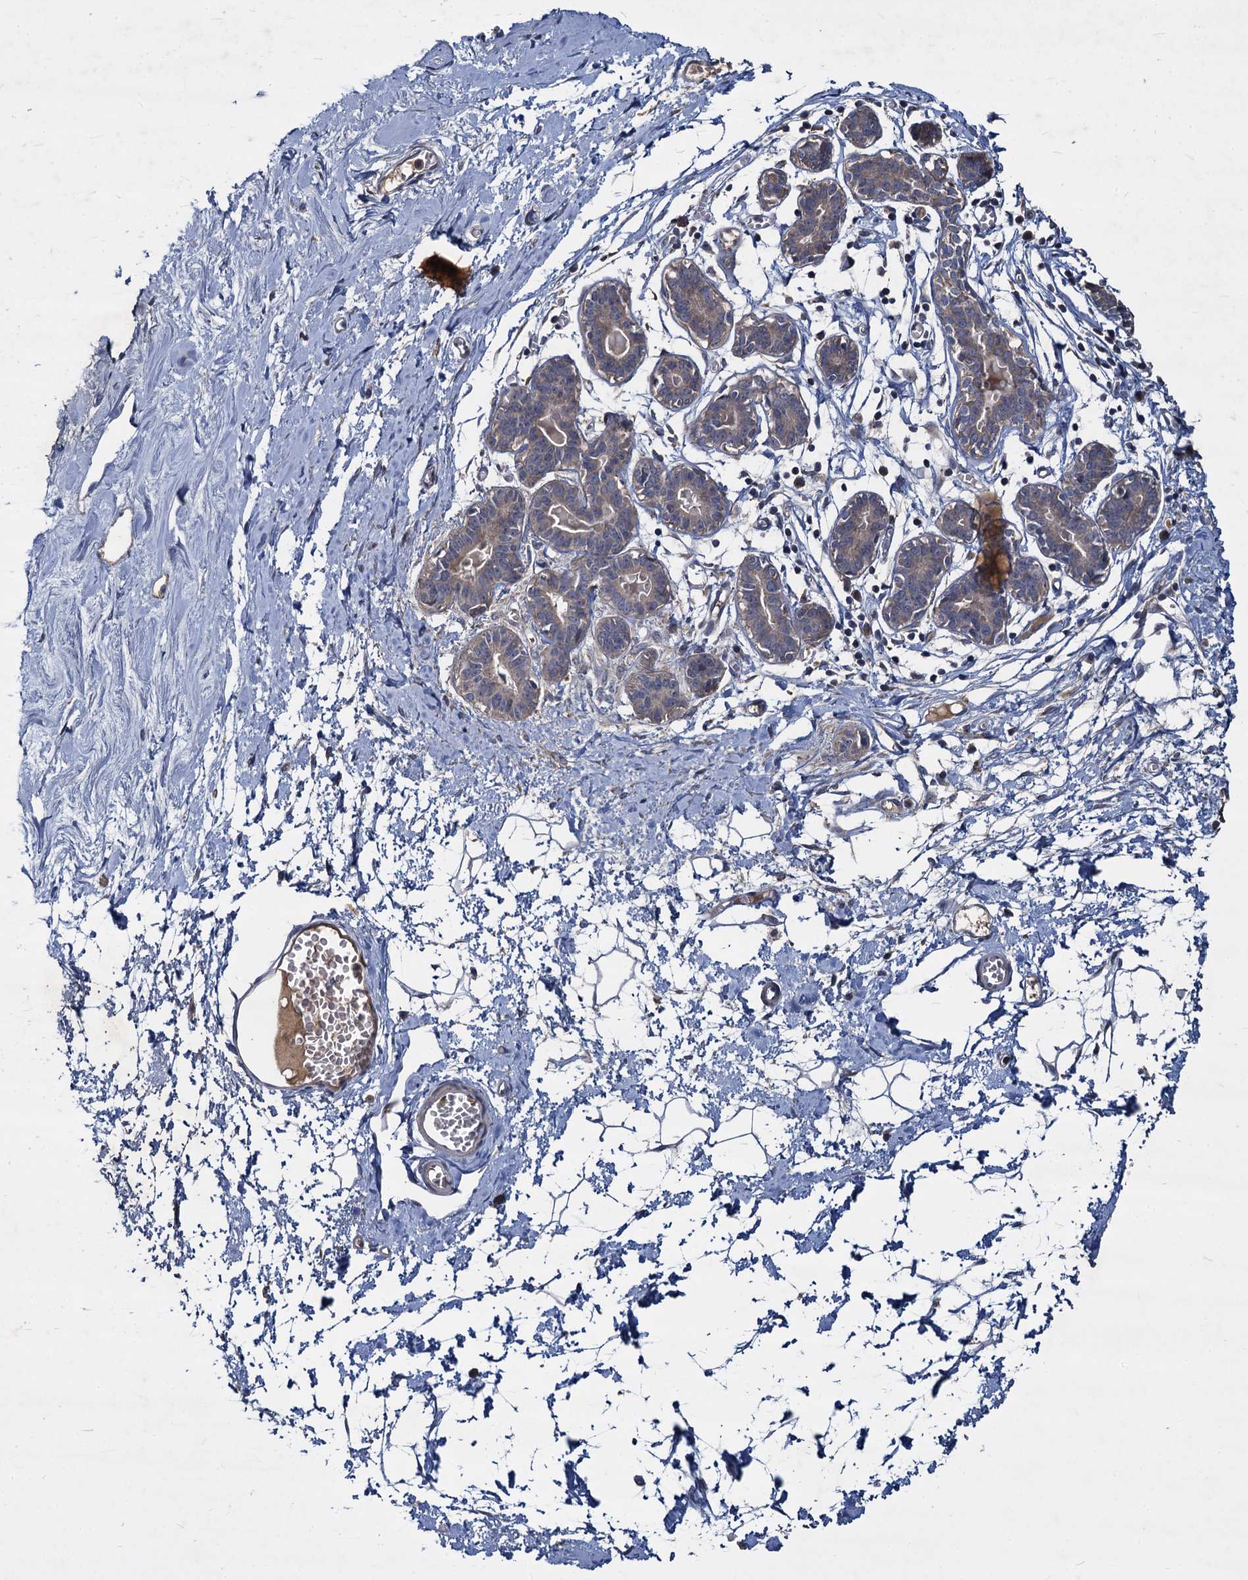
{"staining": {"intensity": "negative", "quantity": "none", "location": "none"}, "tissue": "breast", "cell_type": "Adipocytes", "image_type": "normal", "snomed": [{"axis": "morphology", "description": "Normal tissue, NOS"}, {"axis": "topography", "description": "Breast"}], "caption": "IHC of normal human breast reveals no staining in adipocytes. (IHC, brightfield microscopy, high magnification).", "gene": "CCDC184", "patient": {"sex": "female", "age": 27}}